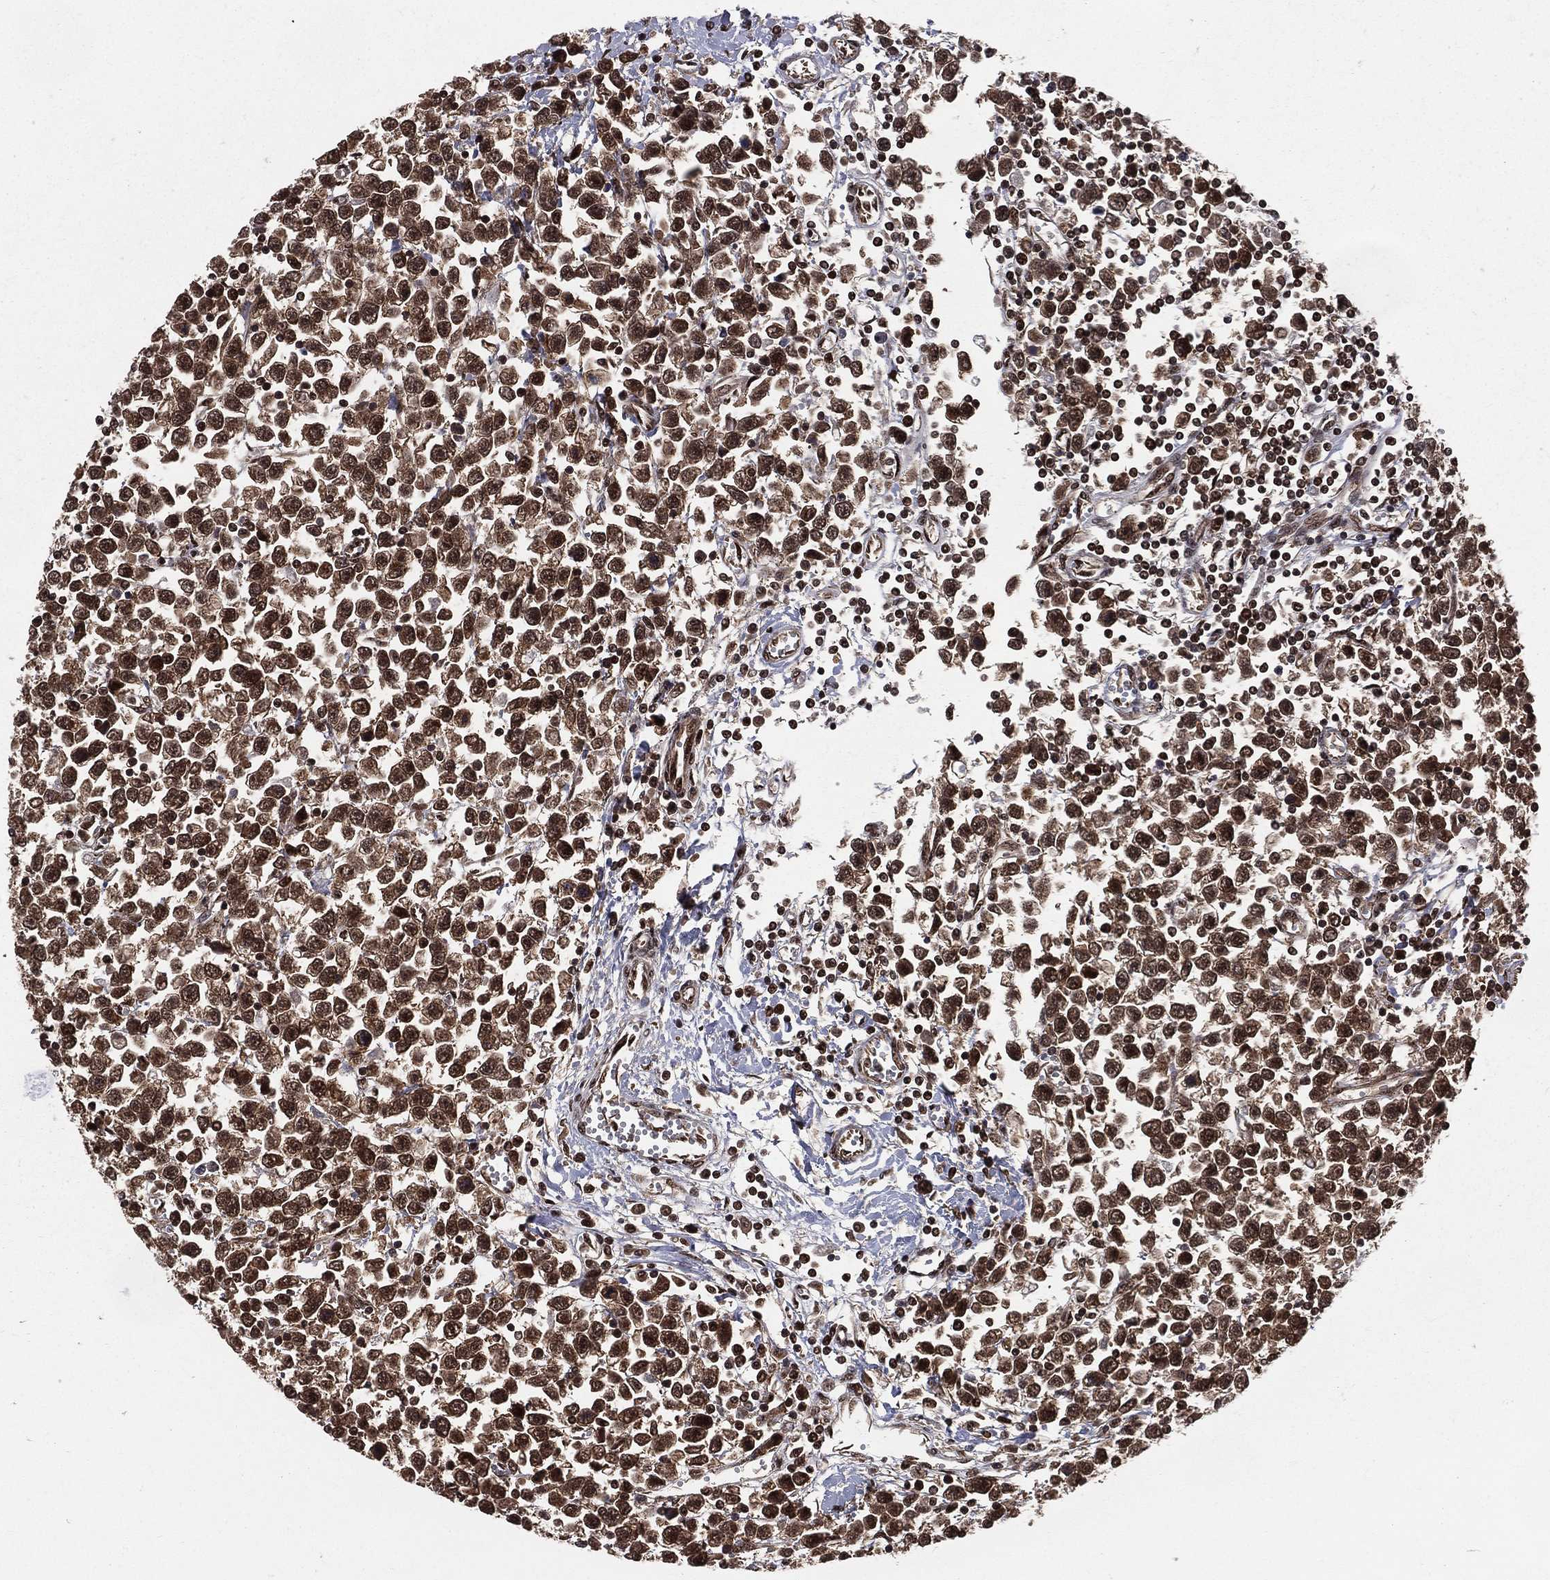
{"staining": {"intensity": "moderate", "quantity": ">75%", "location": "cytoplasmic/membranous,nuclear"}, "tissue": "testis cancer", "cell_type": "Tumor cells", "image_type": "cancer", "snomed": [{"axis": "morphology", "description": "Seminoma, NOS"}, {"axis": "topography", "description": "Testis"}], "caption": "This micrograph reveals testis cancer (seminoma) stained with immunohistochemistry (IHC) to label a protein in brown. The cytoplasmic/membranous and nuclear of tumor cells show moderate positivity for the protein. Nuclei are counter-stained blue.", "gene": "COPS4", "patient": {"sex": "male", "age": 34}}